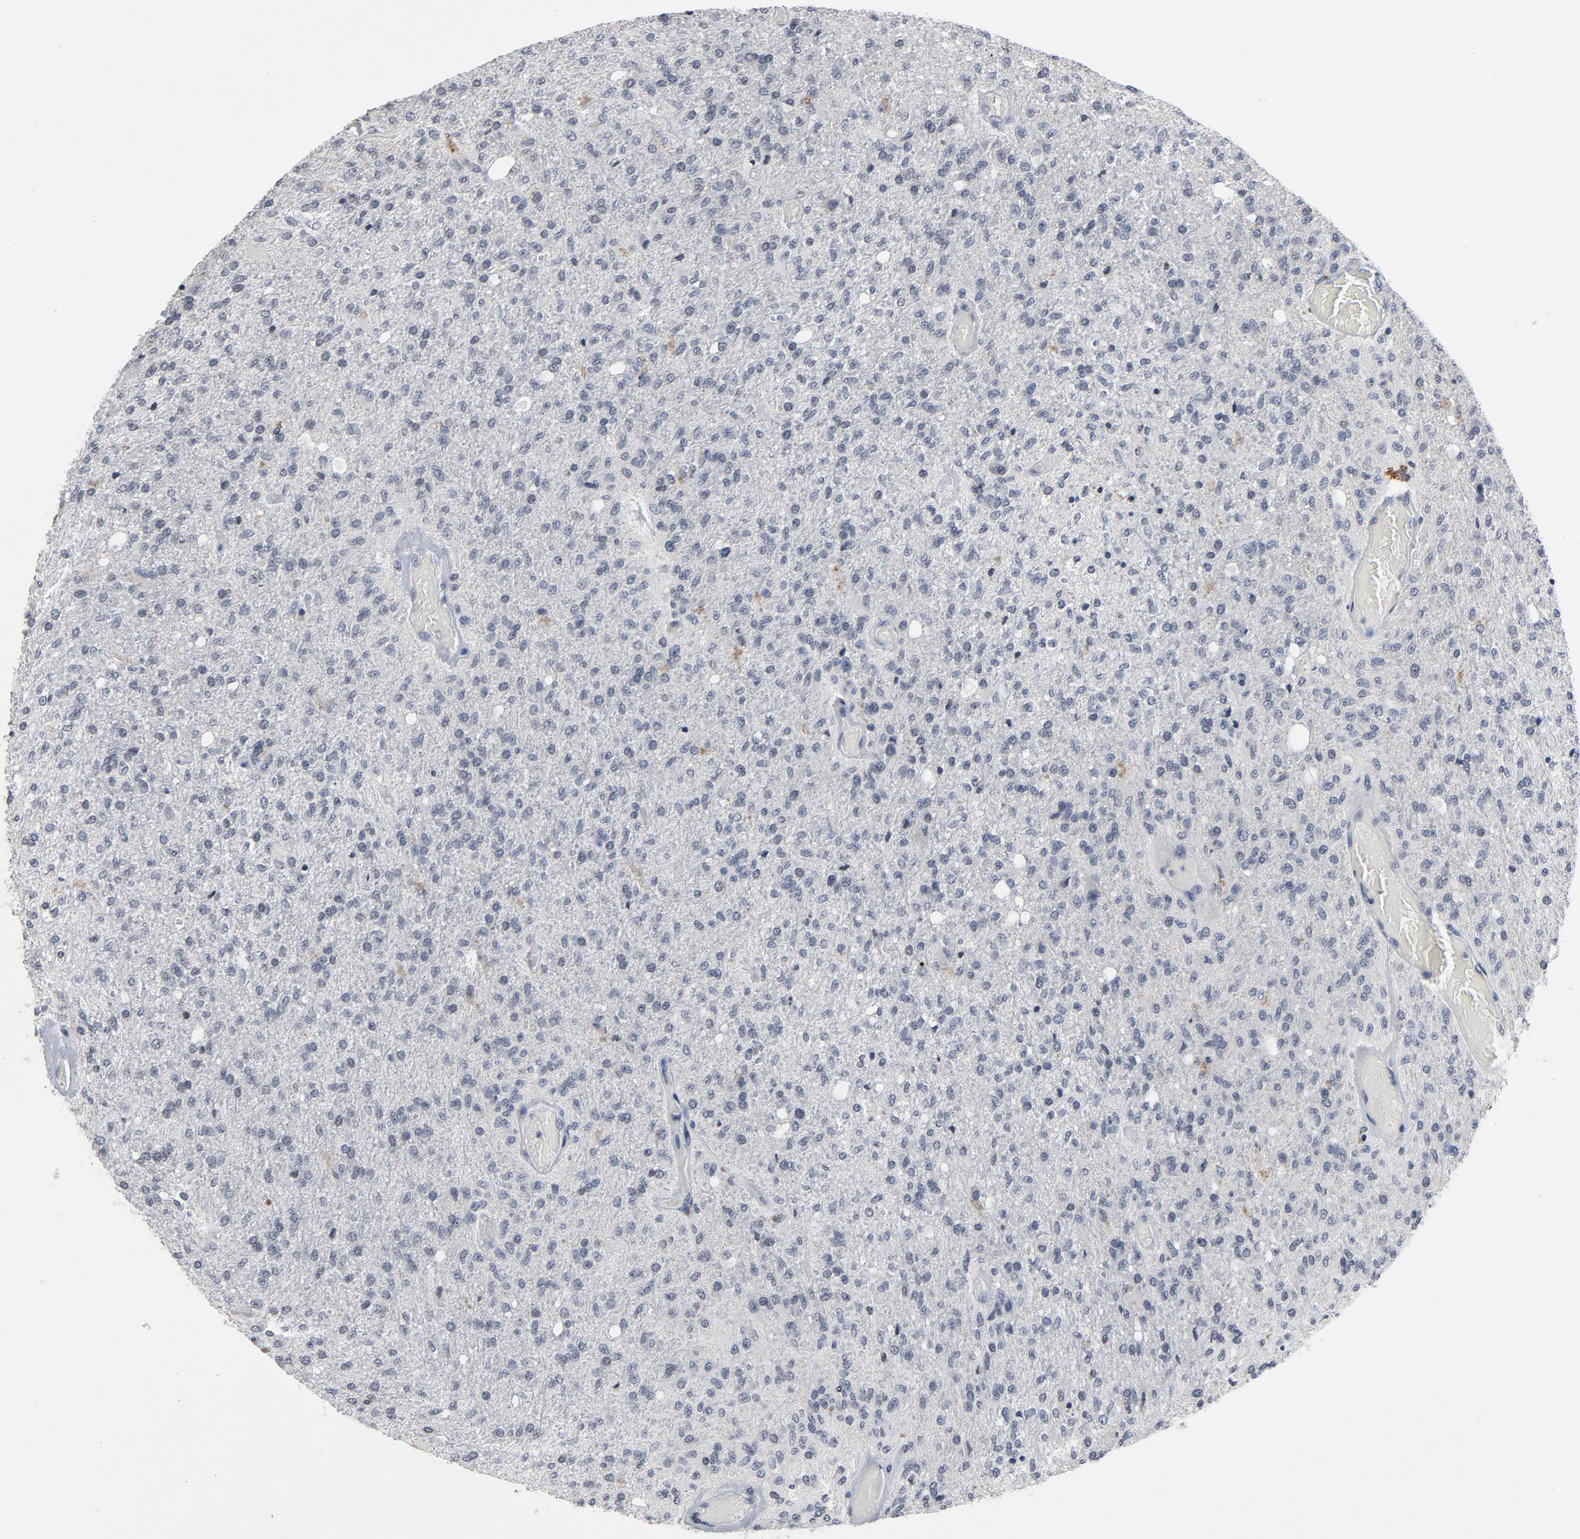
{"staining": {"intensity": "negative", "quantity": "none", "location": "none"}, "tissue": "glioma", "cell_type": "Tumor cells", "image_type": "cancer", "snomed": [{"axis": "morphology", "description": "Normal tissue, NOS"}, {"axis": "morphology", "description": "Glioma, malignant, High grade"}, {"axis": "topography", "description": "Cerebral cortex"}], "caption": "The micrograph displays no staining of tumor cells in malignant glioma (high-grade).", "gene": "TCL1A", "patient": {"sex": "male", "age": 77}}